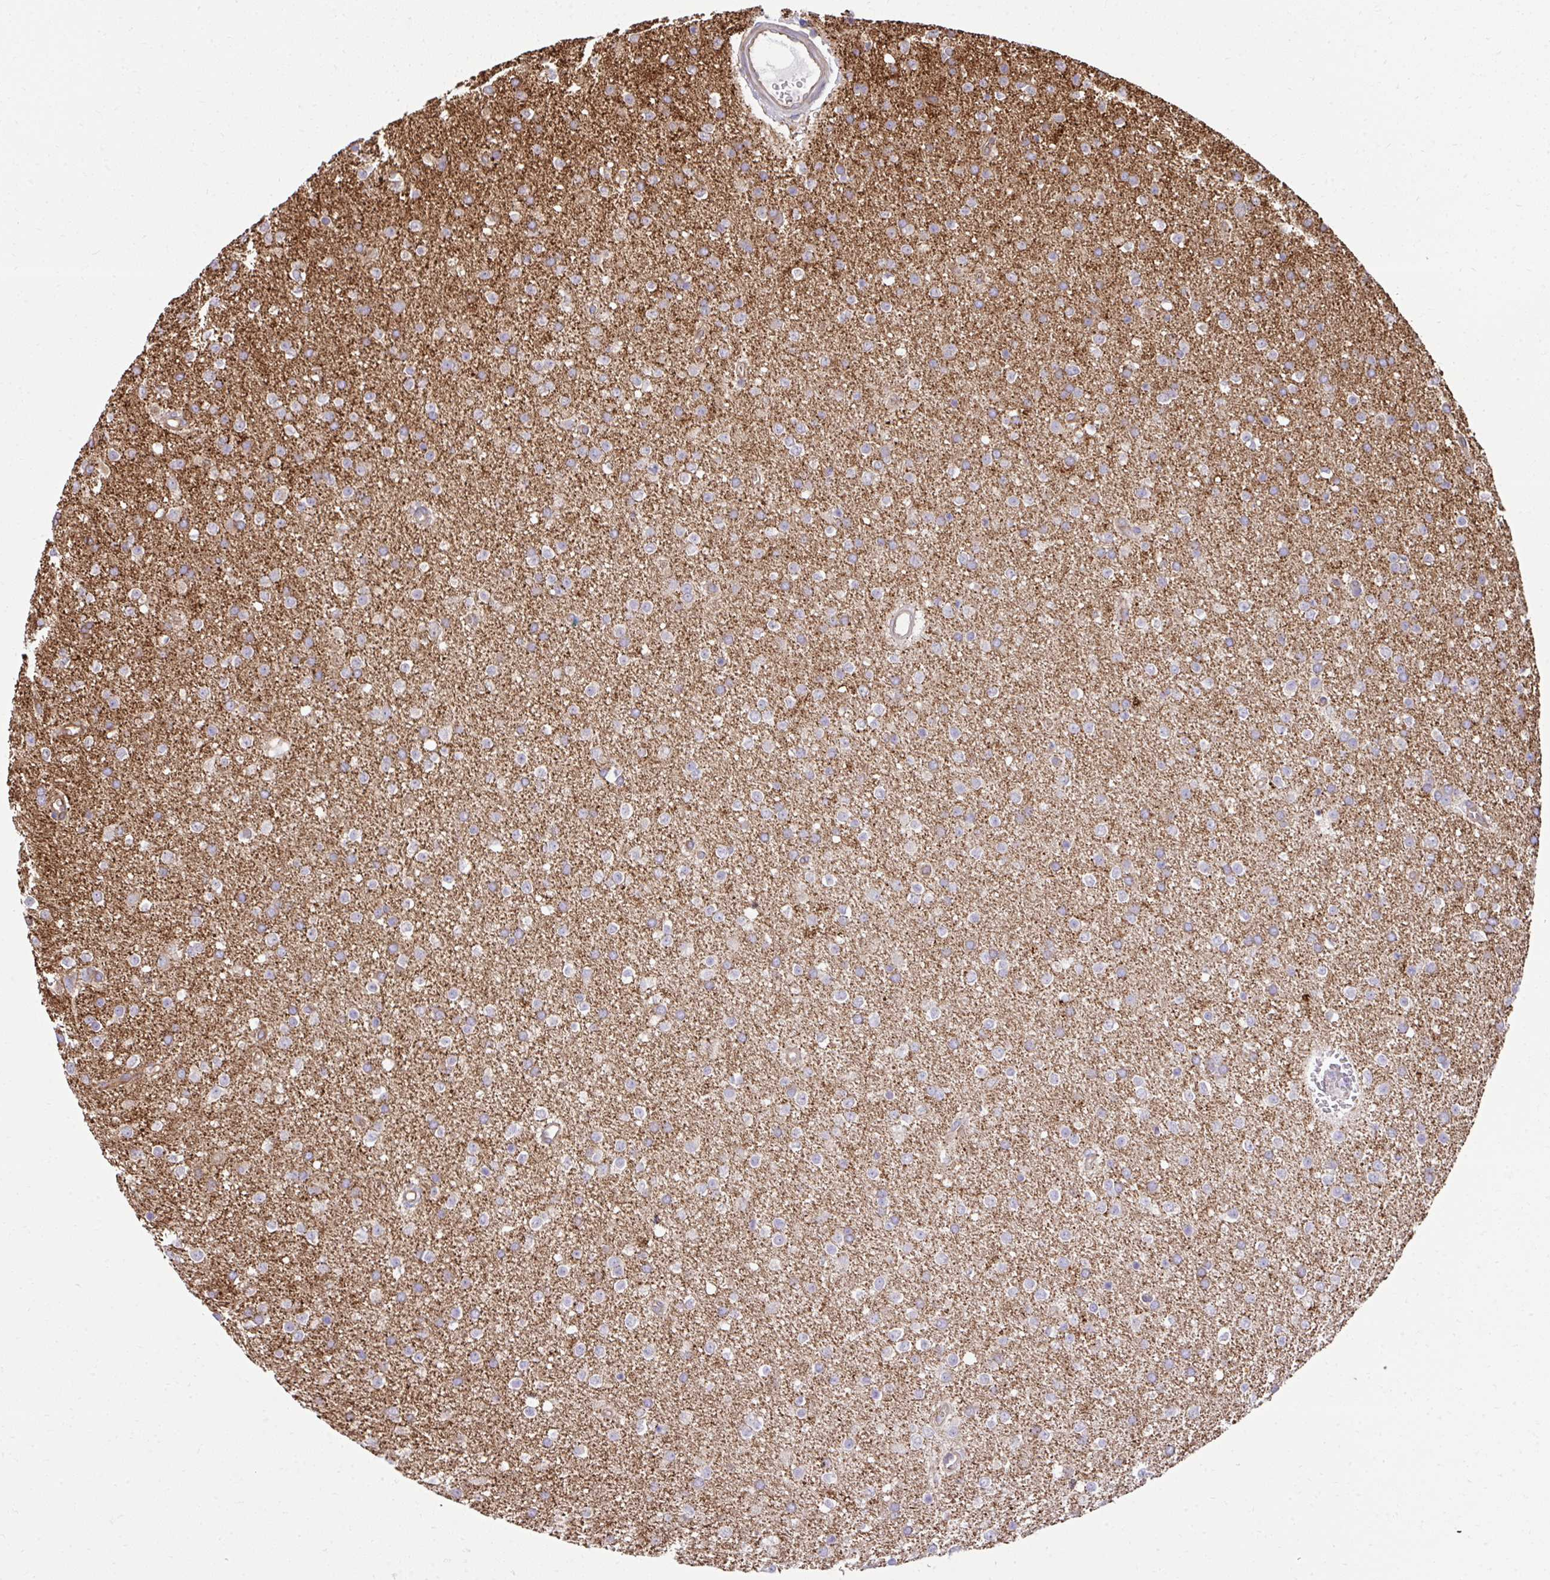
{"staining": {"intensity": "weak", "quantity": ">75%", "location": "cytoplasmic/membranous"}, "tissue": "glioma", "cell_type": "Tumor cells", "image_type": "cancer", "snomed": [{"axis": "morphology", "description": "Glioma, malignant, Low grade"}, {"axis": "topography", "description": "Brain"}], "caption": "Immunohistochemical staining of malignant low-grade glioma demonstrates low levels of weak cytoplasmic/membranous protein expression in about >75% of tumor cells. The staining was performed using DAB (3,3'-diaminobenzidine) to visualize the protein expression in brown, while the nuclei were stained in blue with hematoxylin (Magnification: 20x).", "gene": "NMNAT3", "patient": {"sex": "female", "age": 34}}